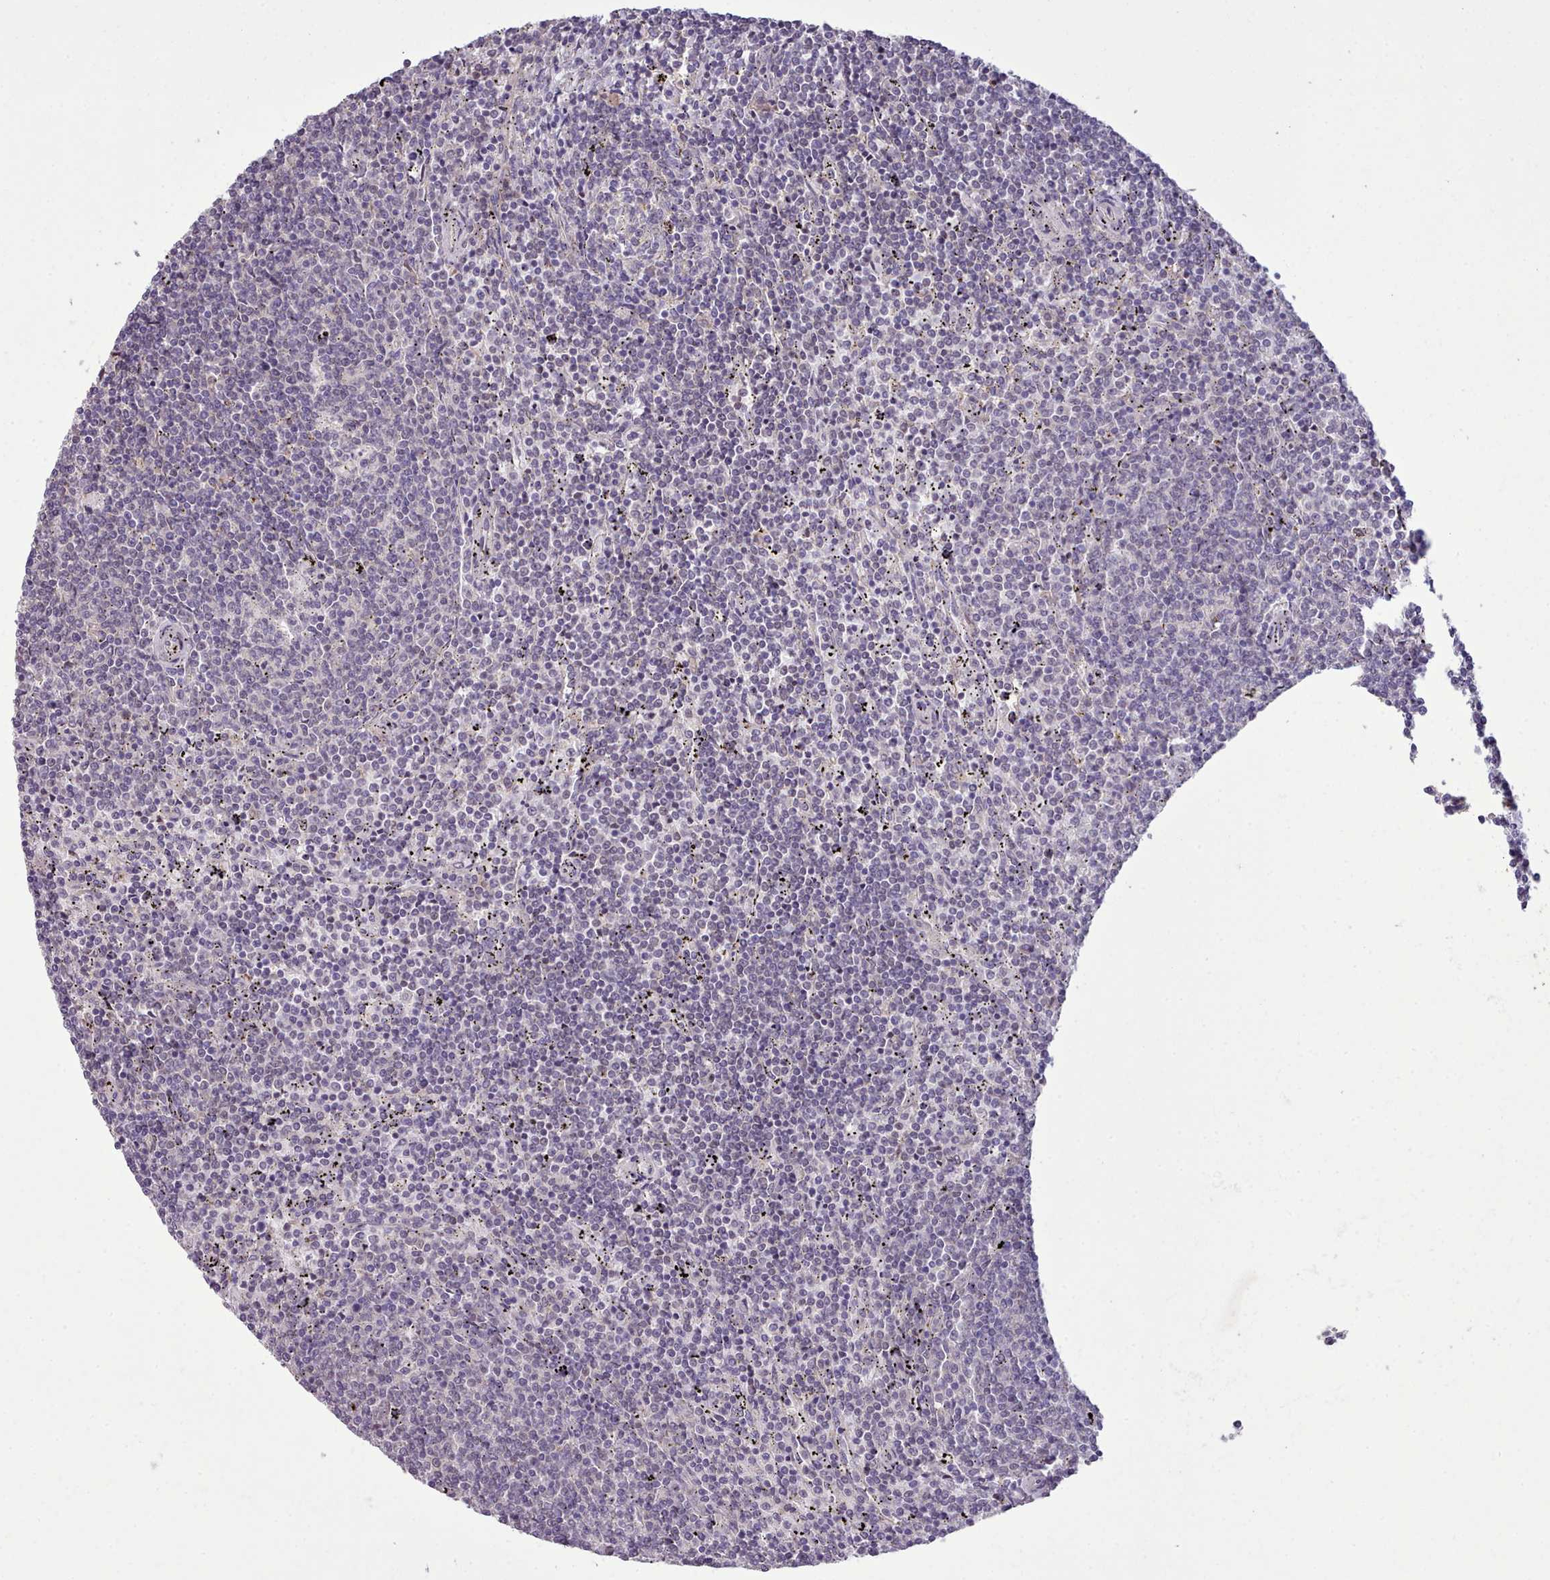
{"staining": {"intensity": "negative", "quantity": "none", "location": "none"}, "tissue": "lymphoma", "cell_type": "Tumor cells", "image_type": "cancer", "snomed": [{"axis": "morphology", "description": "Malignant lymphoma, non-Hodgkin's type, Low grade"}, {"axis": "topography", "description": "Spleen"}], "caption": "This image is of low-grade malignant lymphoma, non-Hodgkin's type stained with IHC to label a protein in brown with the nuclei are counter-stained blue. There is no expression in tumor cells.", "gene": "DPF1", "patient": {"sex": "female", "age": 50}}